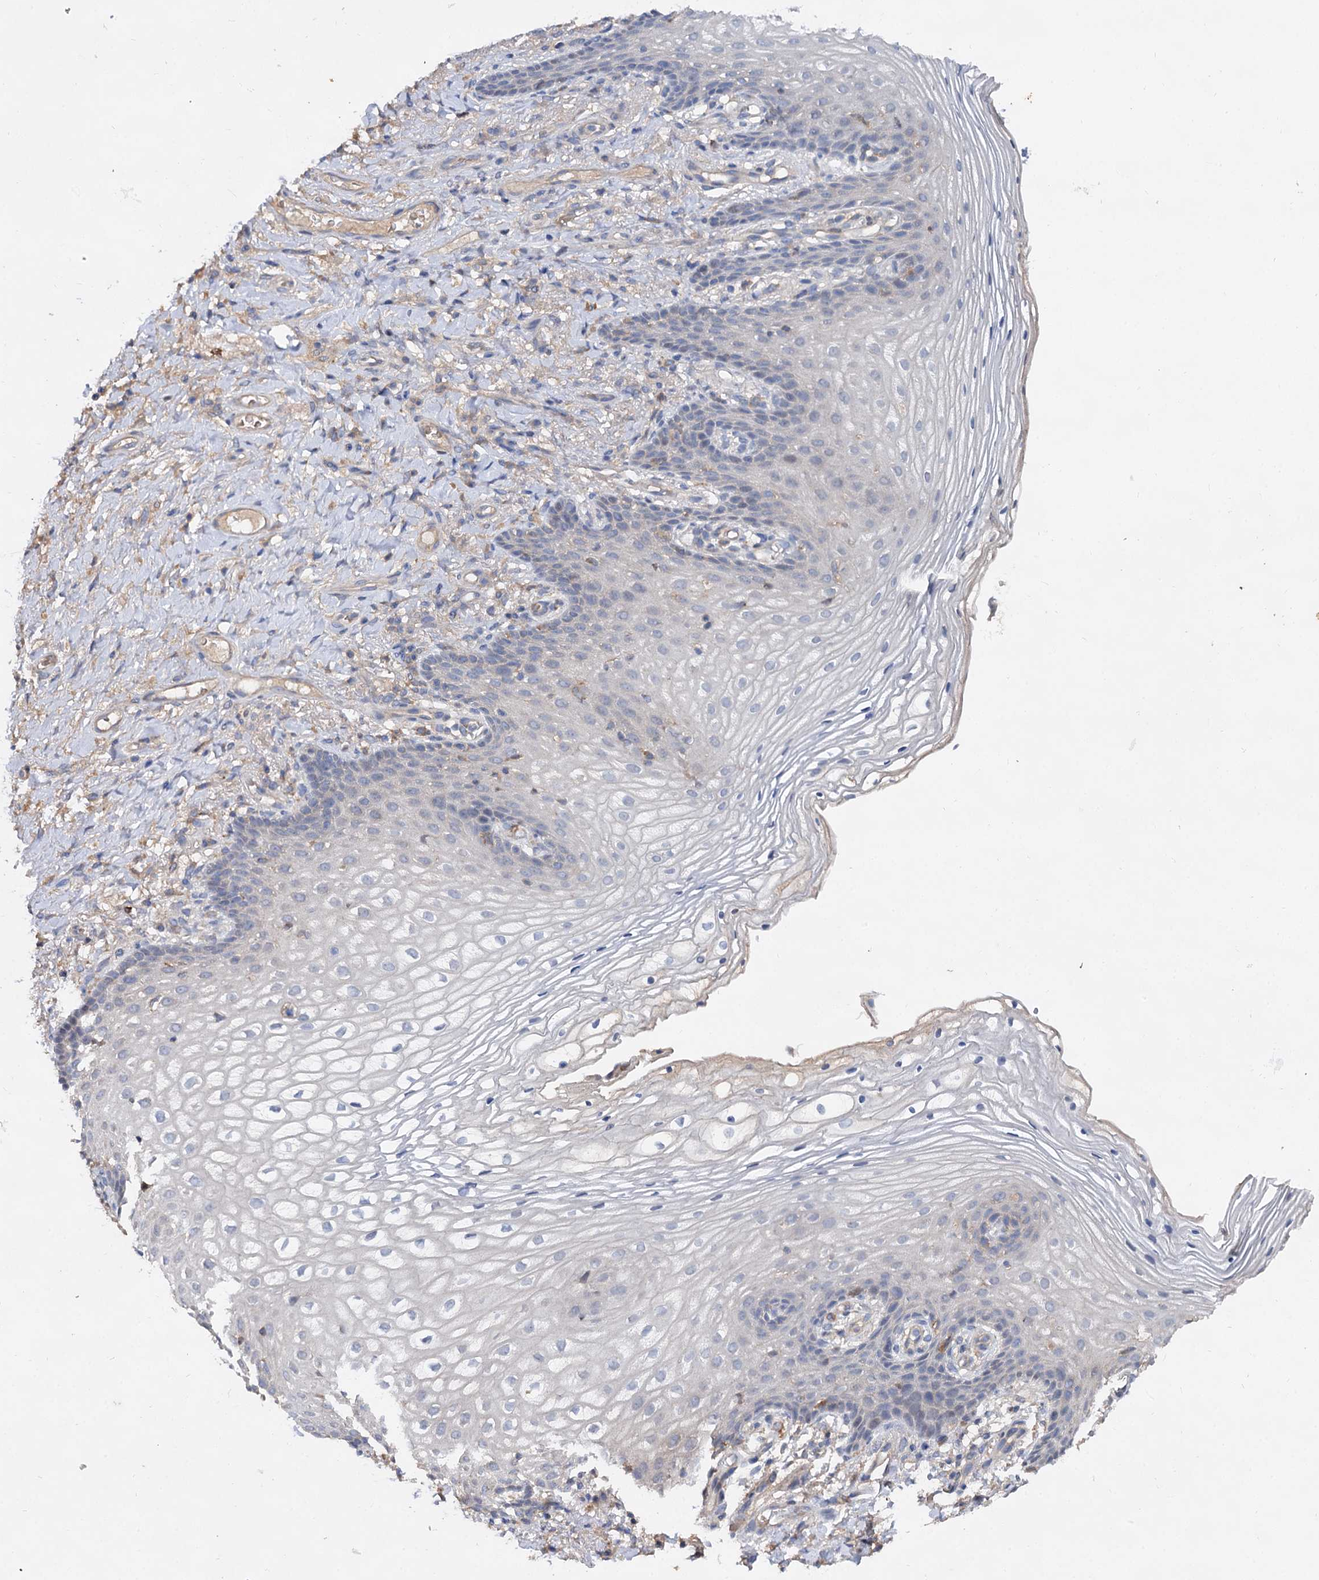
{"staining": {"intensity": "negative", "quantity": "none", "location": "none"}, "tissue": "vagina", "cell_type": "Squamous epithelial cells", "image_type": "normal", "snomed": [{"axis": "morphology", "description": "Normal tissue, NOS"}, {"axis": "topography", "description": "Vagina"}], "caption": "Immunohistochemical staining of unremarkable vagina reveals no significant expression in squamous epithelial cells. (Brightfield microscopy of DAB immunohistochemistry at high magnification).", "gene": "HVCN1", "patient": {"sex": "female", "age": 60}}